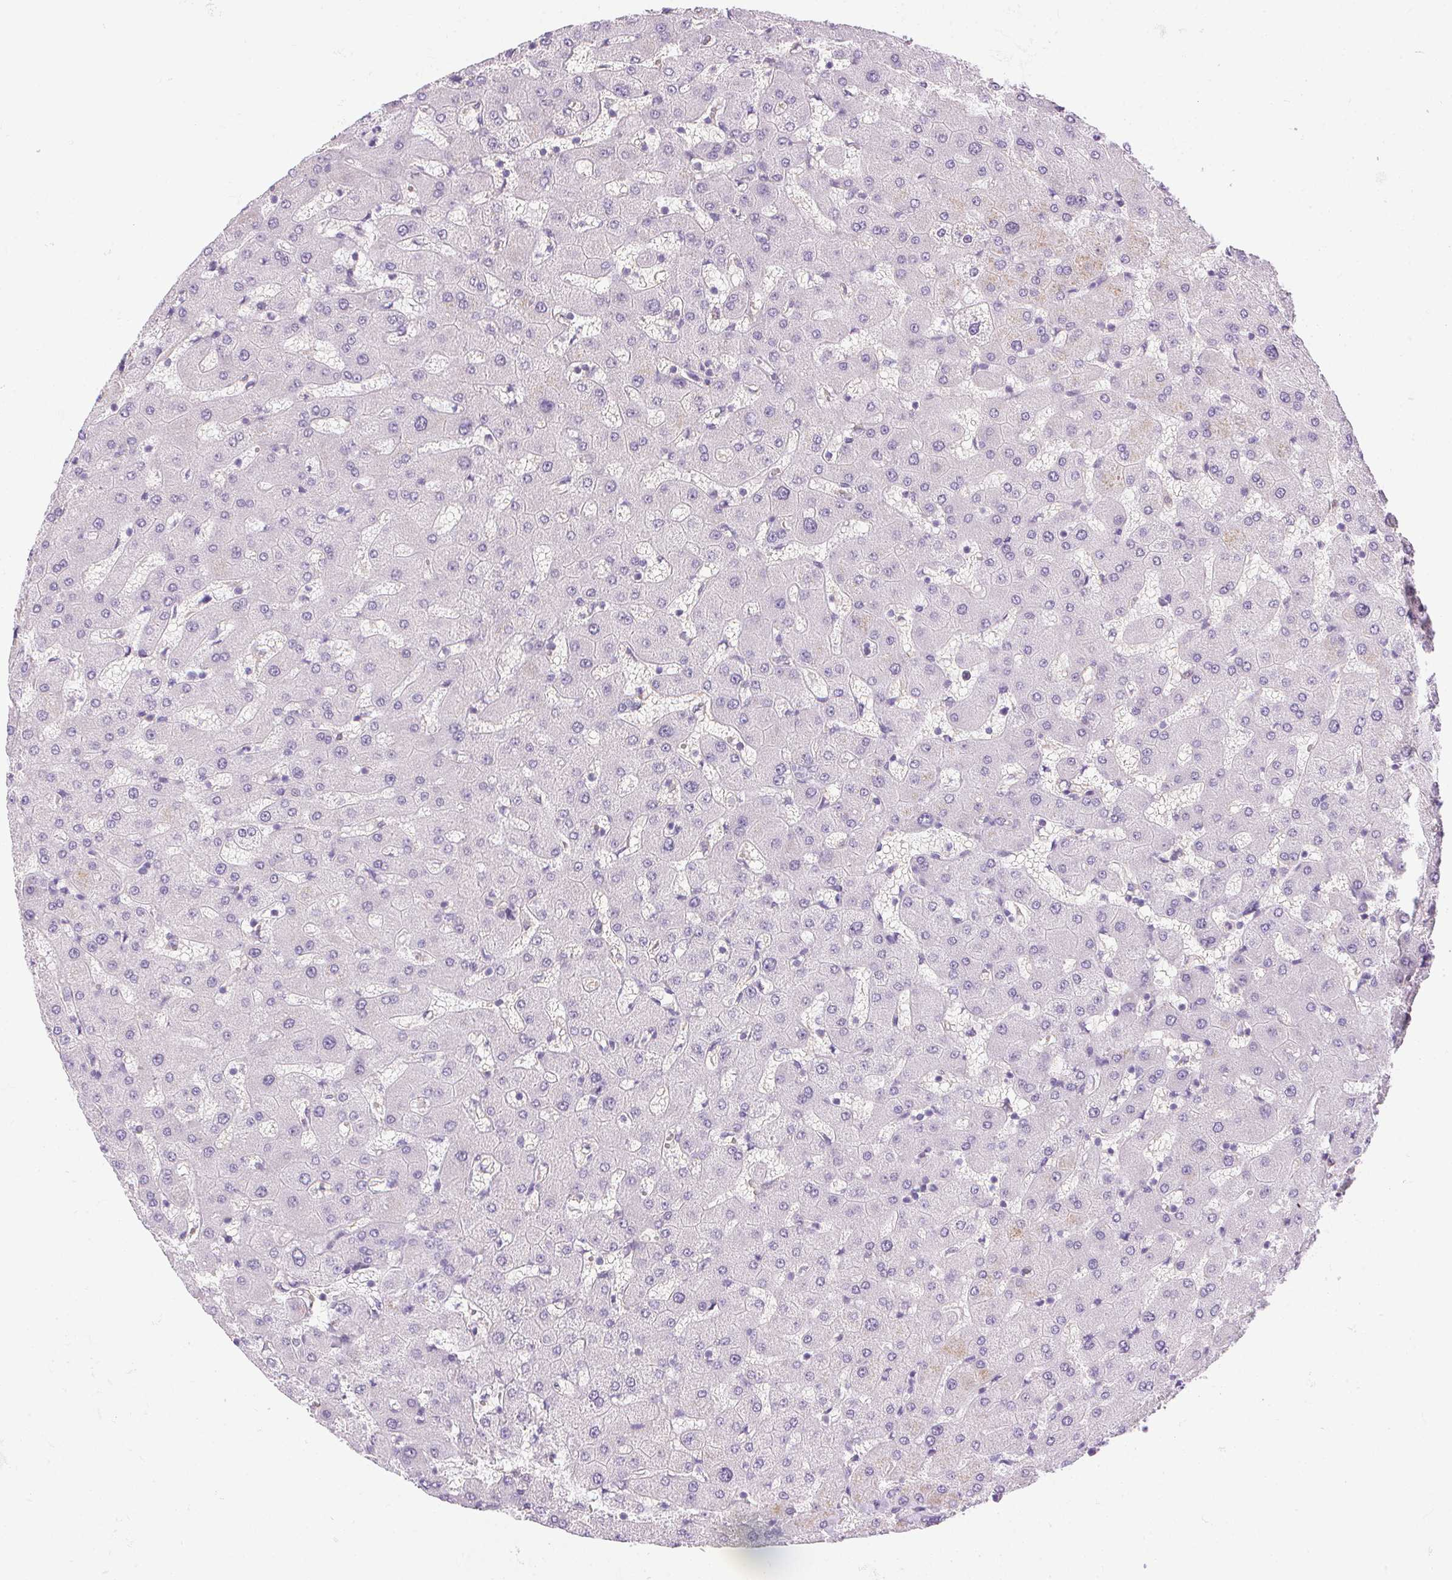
{"staining": {"intensity": "negative", "quantity": "none", "location": "none"}, "tissue": "liver", "cell_type": "Cholangiocytes", "image_type": "normal", "snomed": [{"axis": "morphology", "description": "Normal tissue, NOS"}, {"axis": "topography", "description": "Liver"}], "caption": "Histopathology image shows no protein expression in cholangiocytes of normal liver. (DAB immunohistochemistry with hematoxylin counter stain).", "gene": "PRL", "patient": {"sex": "female", "age": 63}}